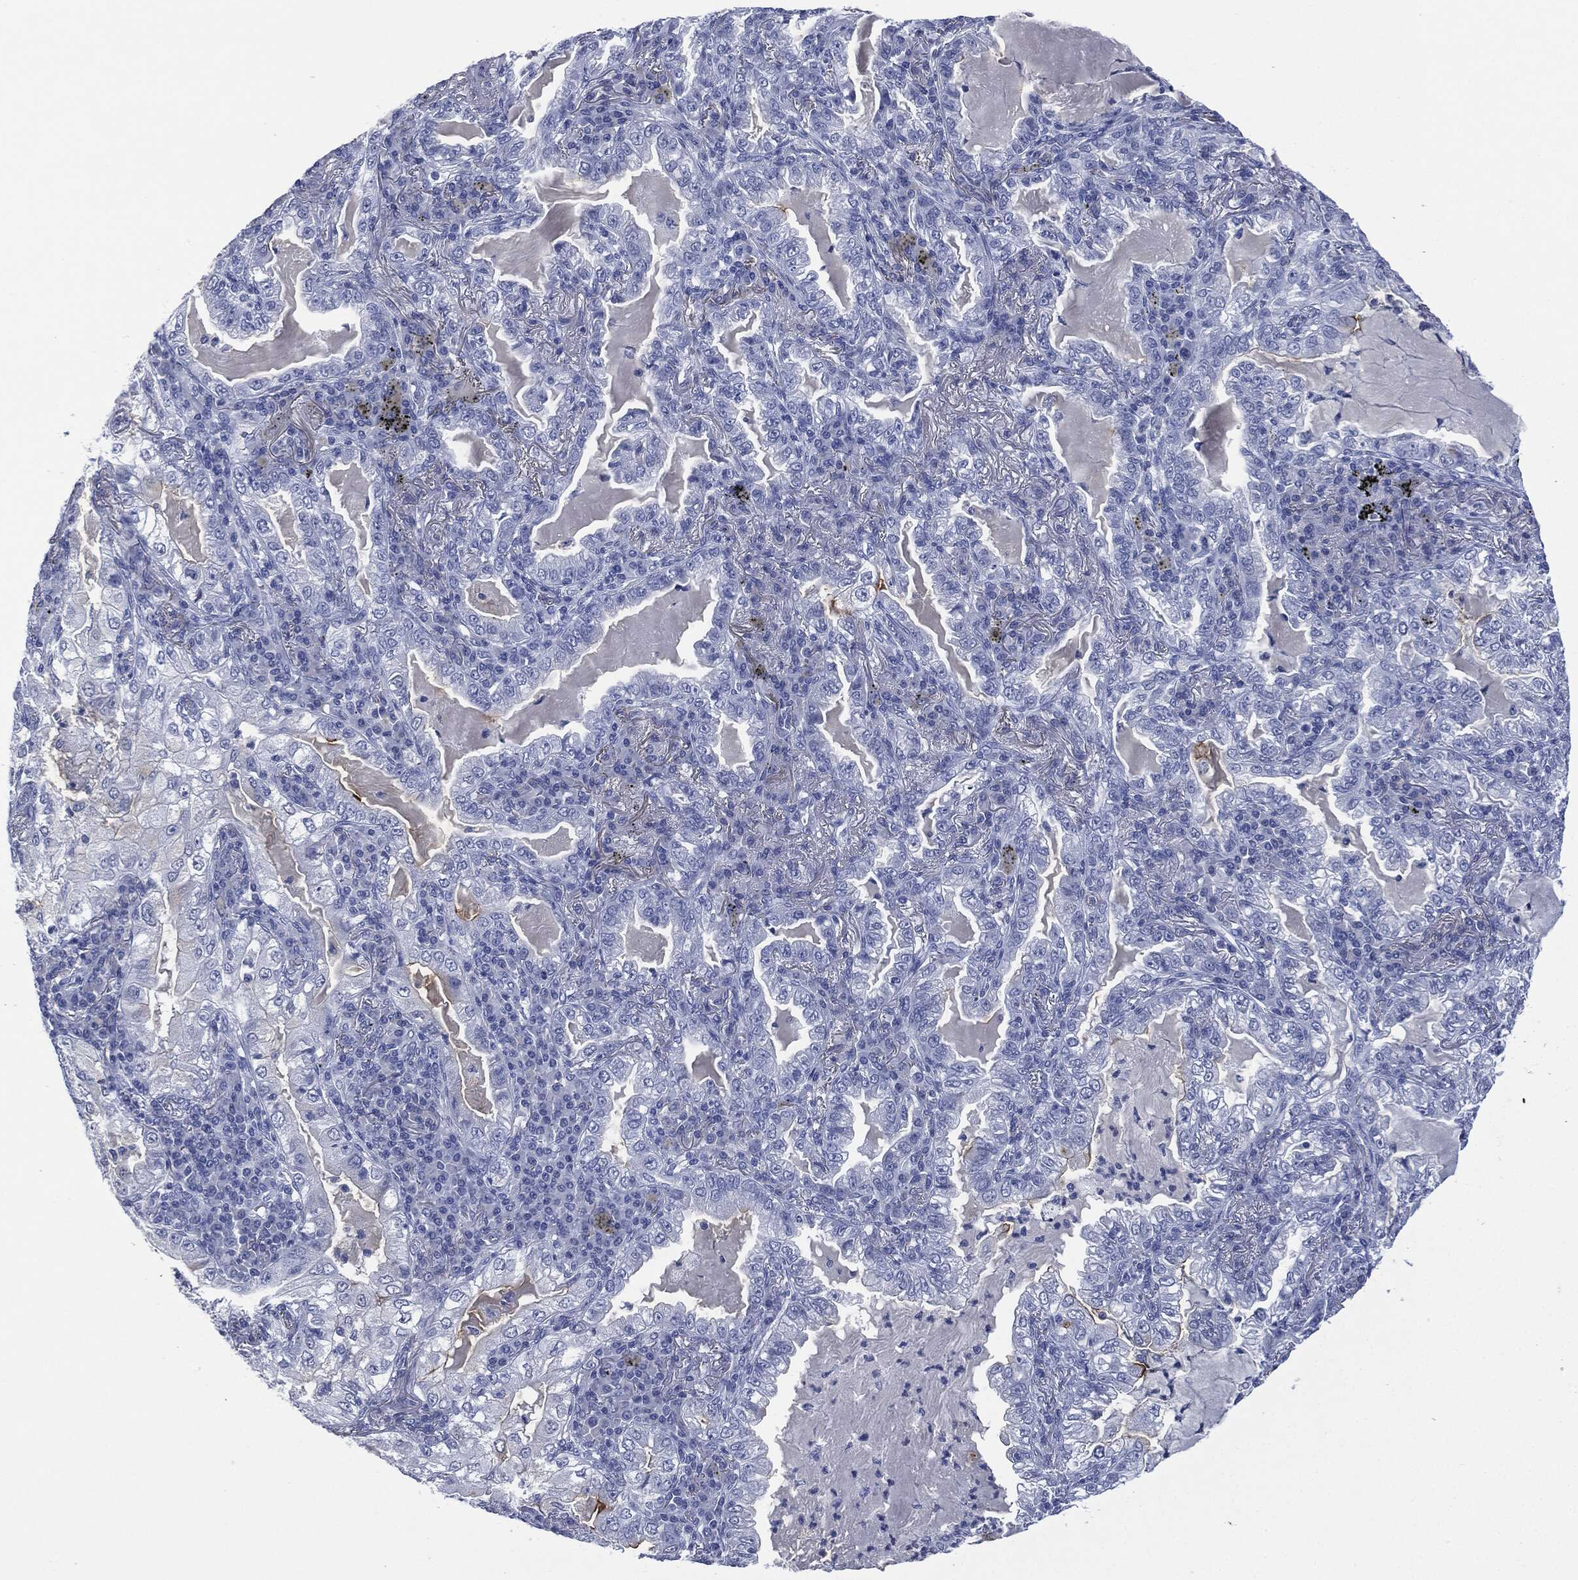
{"staining": {"intensity": "negative", "quantity": "none", "location": "none"}, "tissue": "lung cancer", "cell_type": "Tumor cells", "image_type": "cancer", "snomed": [{"axis": "morphology", "description": "Adenocarcinoma, NOS"}, {"axis": "topography", "description": "Lung"}], "caption": "Image shows no significant protein expression in tumor cells of lung cancer (adenocarcinoma).", "gene": "MUC16", "patient": {"sex": "female", "age": 73}}